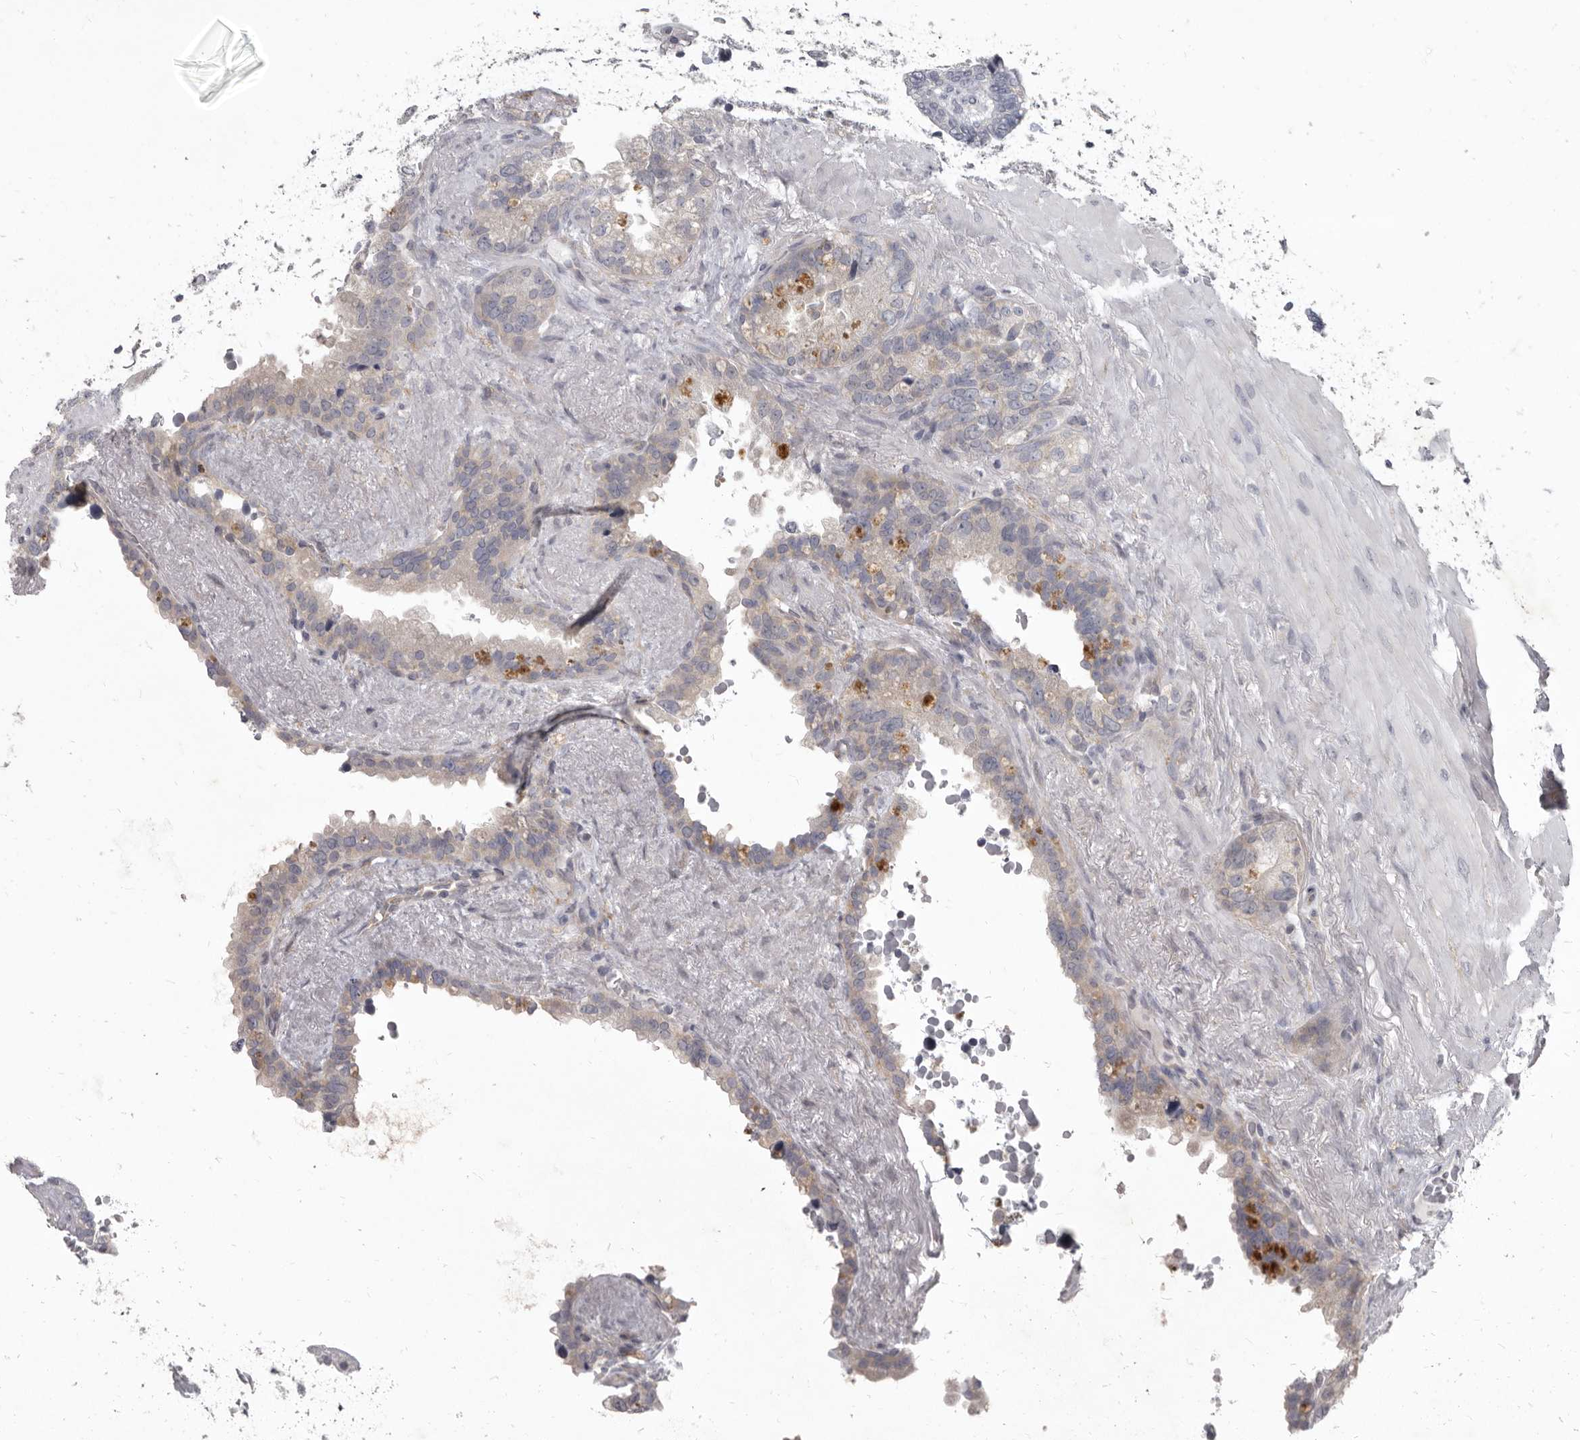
{"staining": {"intensity": "weak", "quantity": "<25%", "location": "cytoplasmic/membranous"}, "tissue": "seminal vesicle", "cell_type": "Glandular cells", "image_type": "normal", "snomed": [{"axis": "morphology", "description": "Normal tissue, NOS"}, {"axis": "topography", "description": "Seminal veicle"}], "caption": "High power microscopy photomicrograph of an immunohistochemistry image of normal seminal vesicle, revealing no significant expression in glandular cells.", "gene": "GSK3B", "patient": {"sex": "male", "age": 80}}